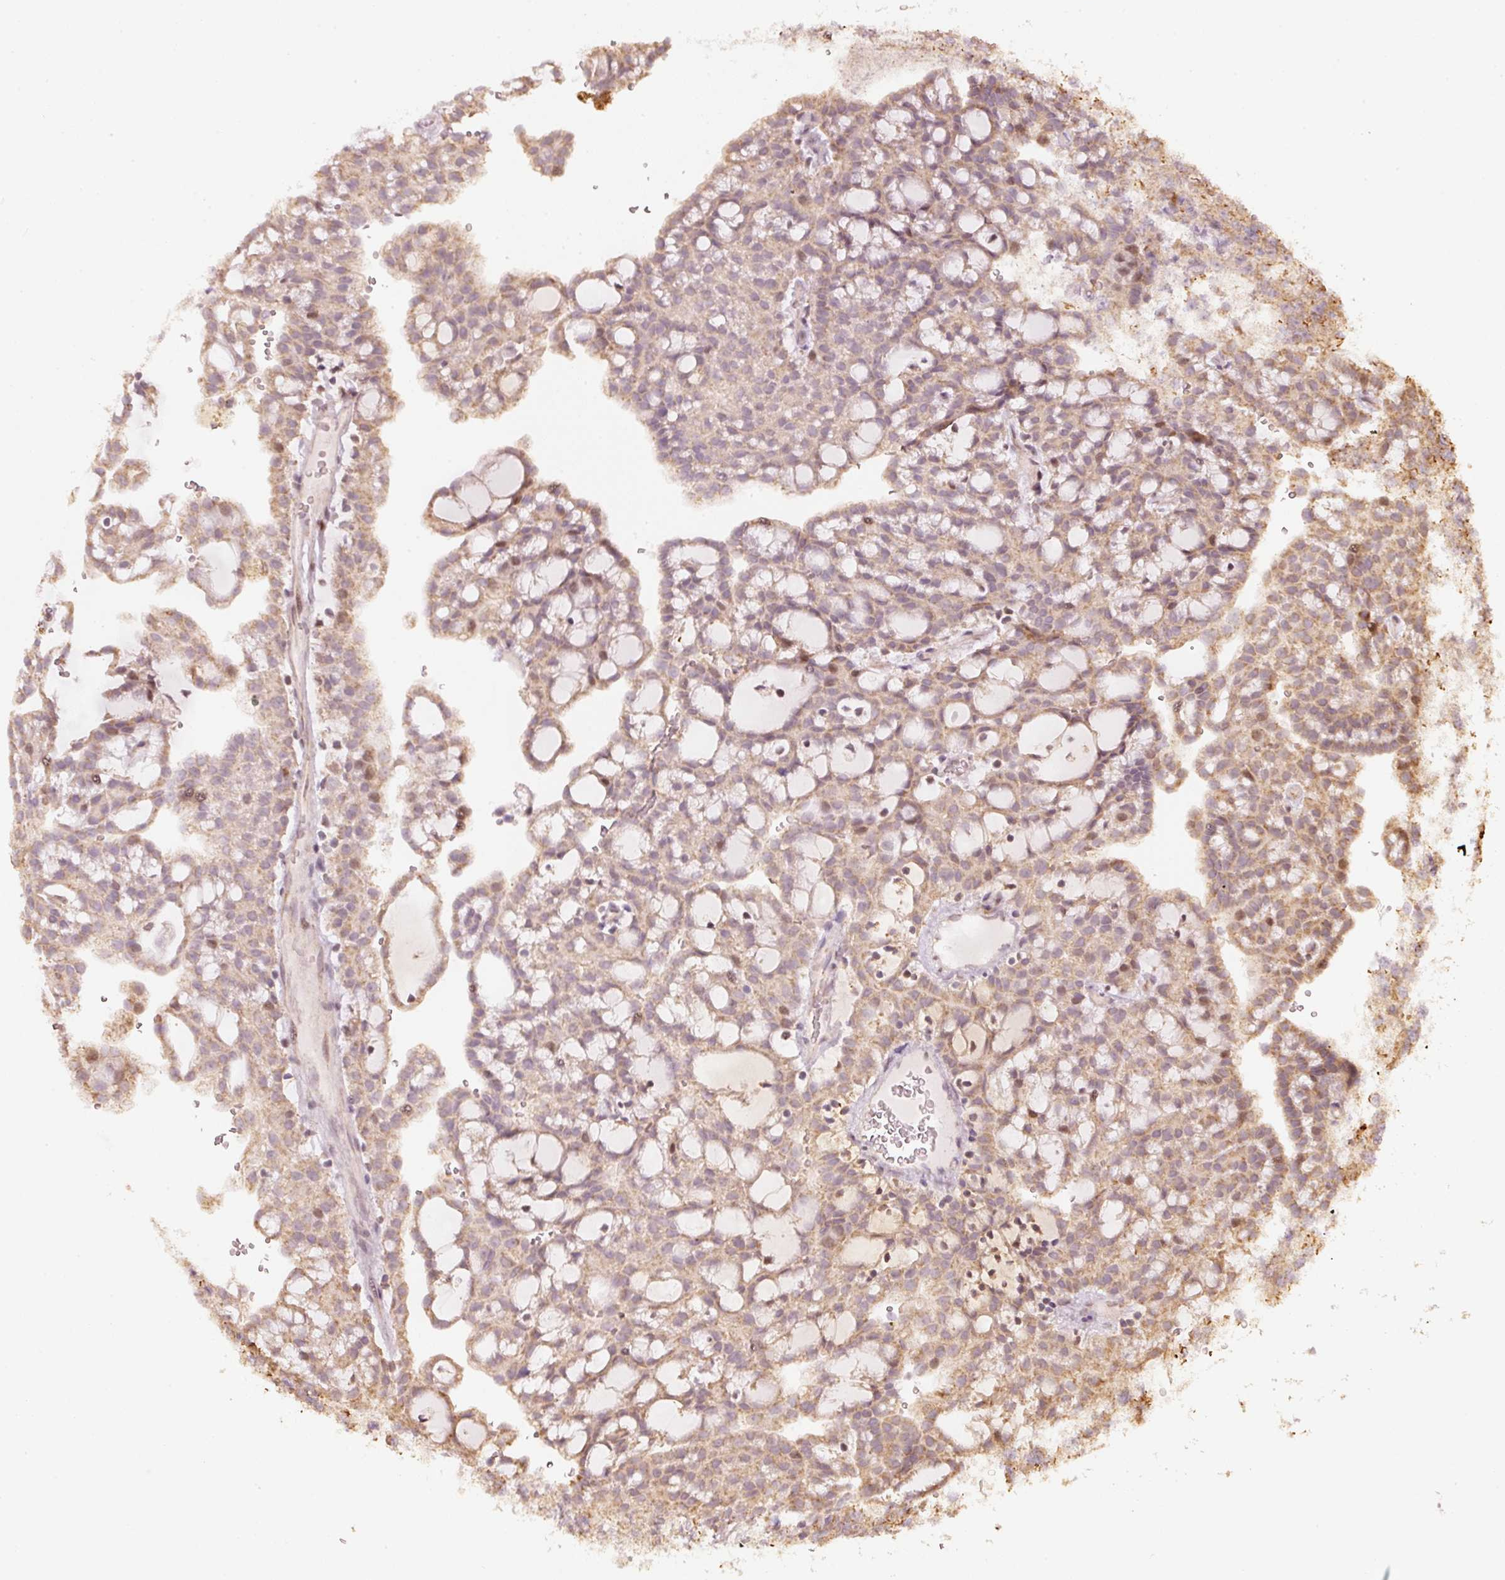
{"staining": {"intensity": "weak", "quantity": ">75%", "location": "cytoplasmic/membranous"}, "tissue": "renal cancer", "cell_type": "Tumor cells", "image_type": "cancer", "snomed": [{"axis": "morphology", "description": "Adenocarcinoma, NOS"}, {"axis": "topography", "description": "Kidney"}], "caption": "Human adenocarcinoma (renal) stained with a brown dye shows weak cytoplasmic/membranous positive expression in approximately >75% of tumor cells.", "gene": "RAB35", "patient": {"sex": "male", "age": 63}}